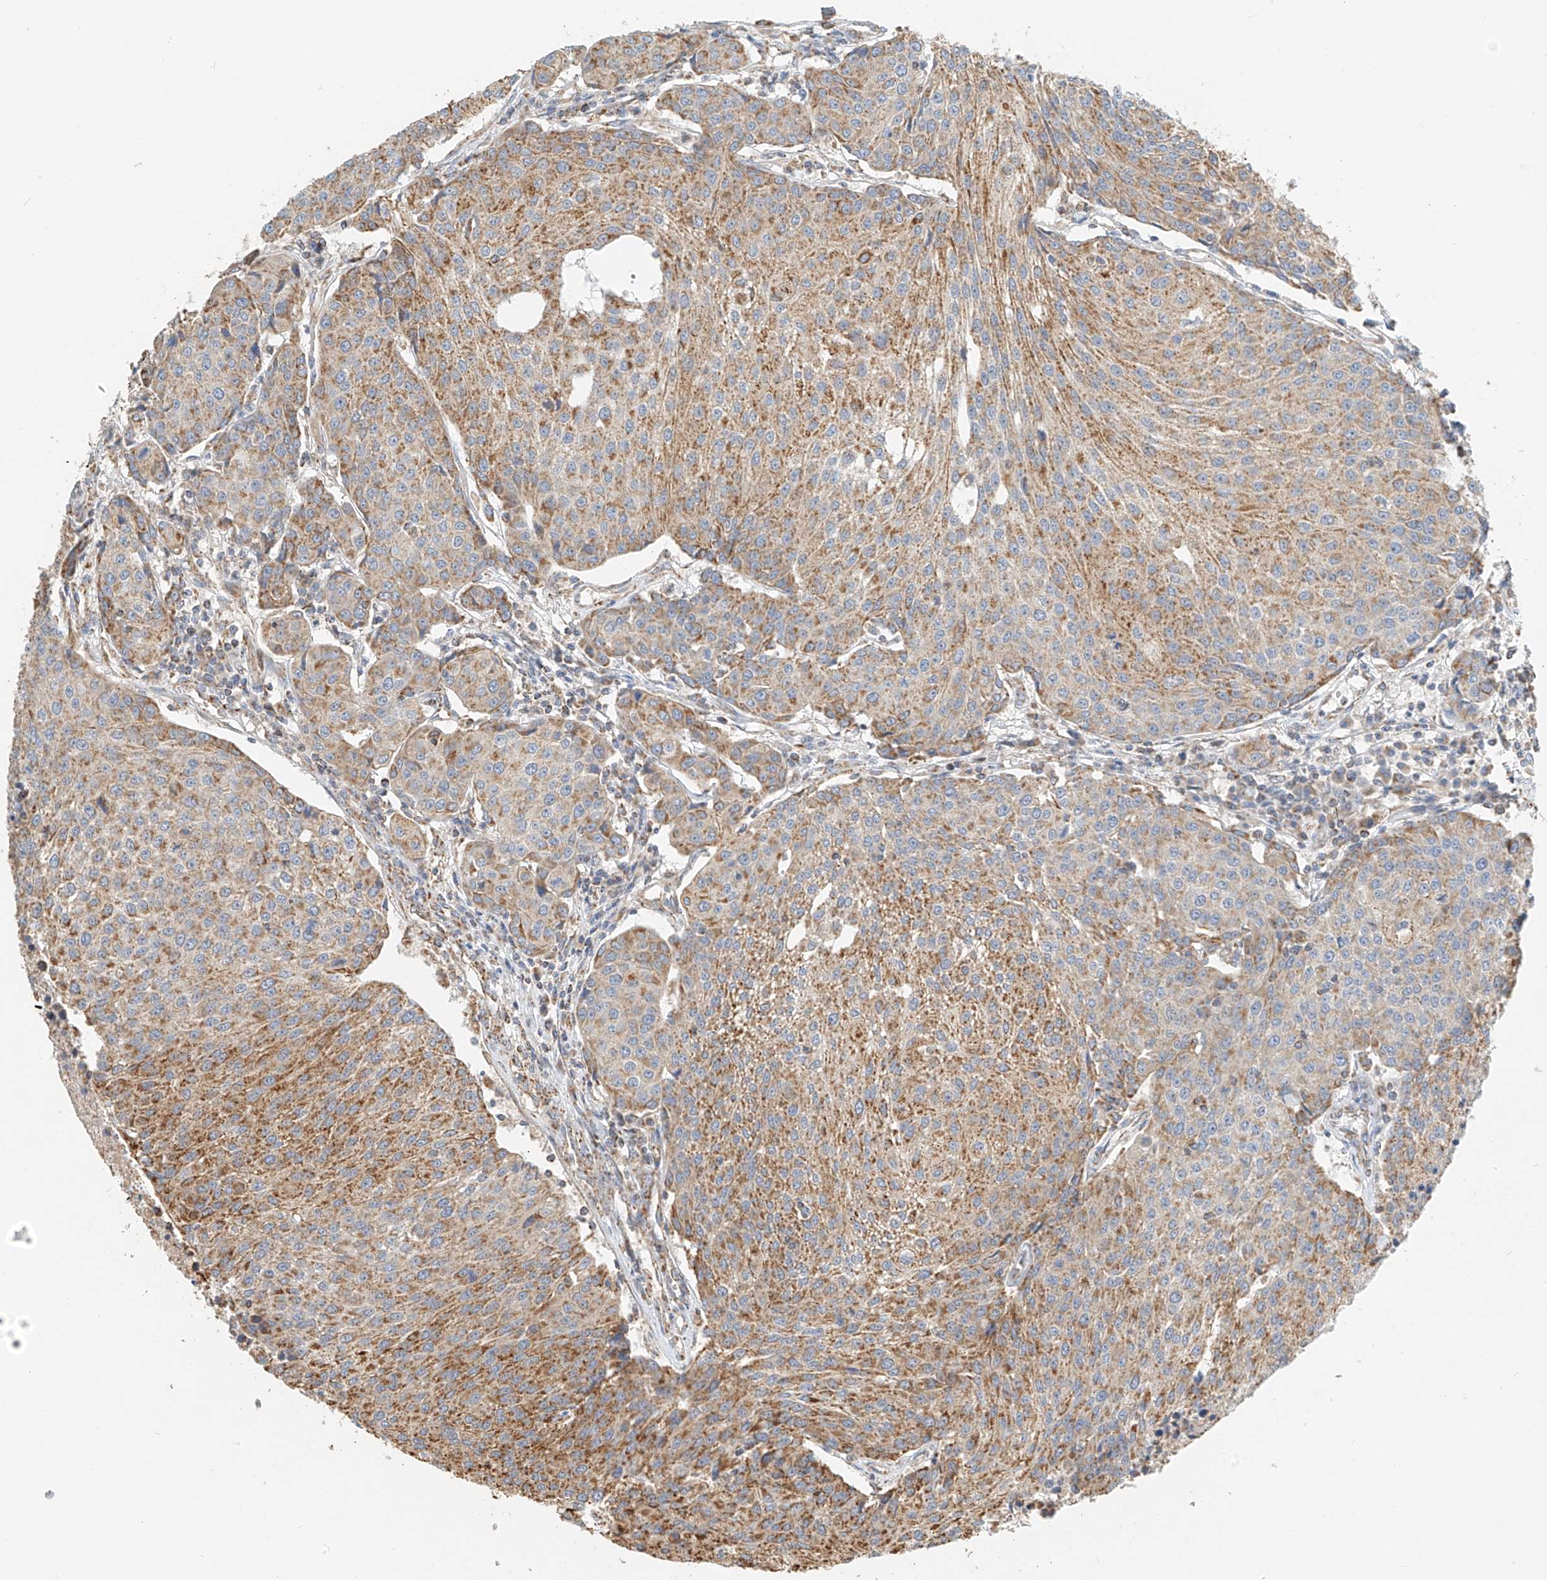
{"staining": {"intensity": "moderate", "quantity": ">75%", "location": "cytoplasmic/membranous"}, "tissue": "urothelial cancer", "cell_type": "Tumor cells", "image_type": "cancer", "snomed": [{"axis": "morphology", "description": "Urothelial carcinoma, High grade"}, {"axis": "topography", "description": "Urinary bladder"}], "caption": "Protein expression analysis of urothelial cancer displays moderate cytoplasmic/membranous expression in approximately >75% of tumor cells.", "gene": "YIPF7", "patient": {"sex": "female", "age": 85}}